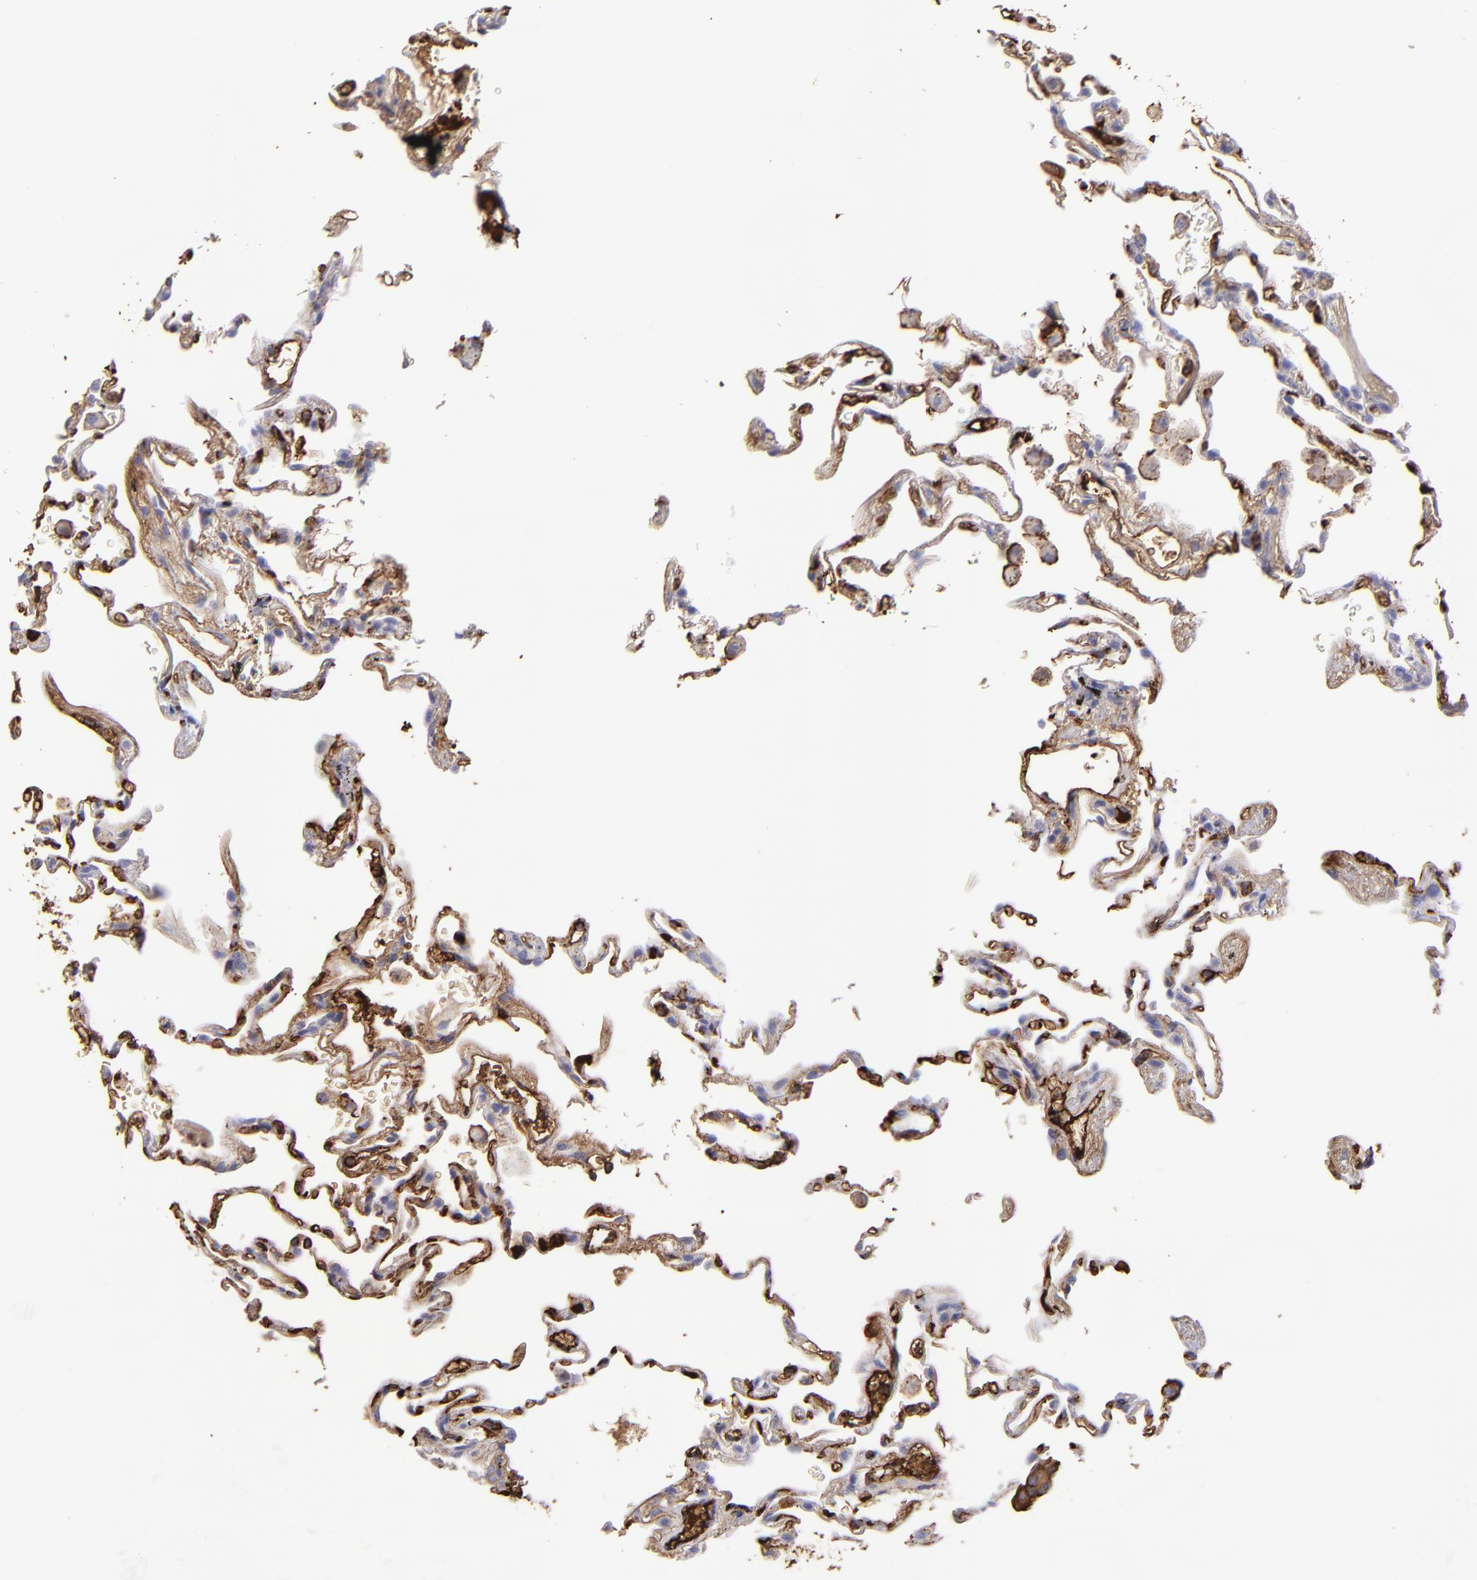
{"staining": {"intensity": "negative", "quantity": "none", "location": "none"}, "tissue": "lung", "cell_type": "Alveolar cells", "image_type": "normal", "snomed": [{"axis": "morphology", "description": "Normal tissue, NOS"}, {"axis": "morphology", "description": "Inflammation, NOS"}, {"axis": "topography", "description": "Lung"}], "caption": "A photomicrograph of lung stained for a protein demonstrates no brown staining in alveolar cells. (Brightfield microscopy of DAB (3,3'-diaminobenzidine) immunohistochemistry at high magnification).", "gene": "FGB", "patient": {"sex": "male", "age": 69}}